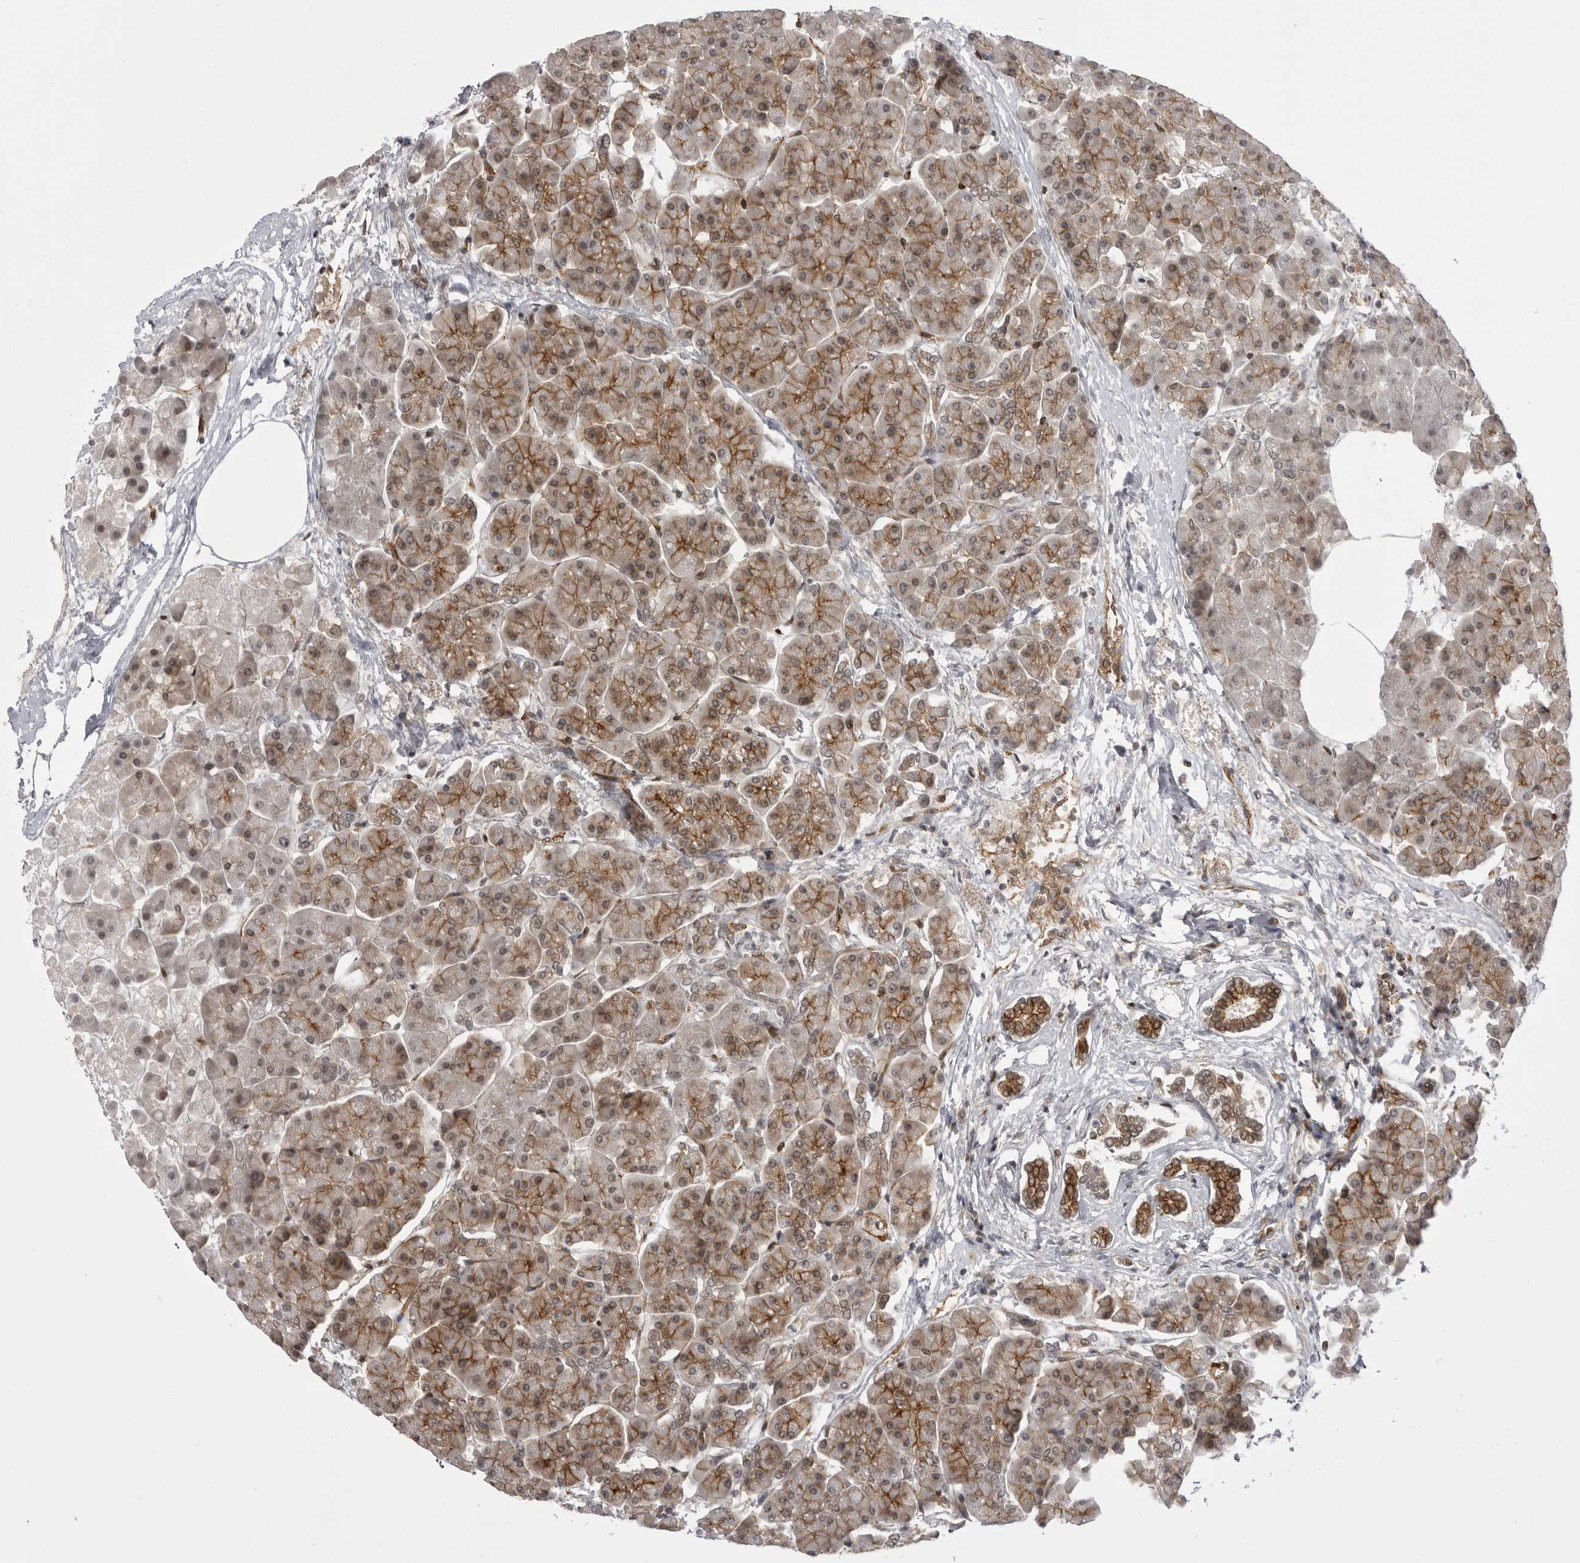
{"staining": {"intensity": "moderate", "quantity": "25%-75%", "location": "cytoplasmic/membranous"}, "tissue": "pancreas", "cell_type": "Exocrine glandular cells", "image_type": "normal", "snomed": [{"axis": "morphology", "description": "Normal tissue, NOS"}, {"axis": "topography", "description": "Pancreas"}], "caption": "A histopathology image of pancreas stained for a protein reveals moderate cytoplasmic/membranous brown staining in exocrine glandular cells. Using DAB (3,3'-diaminobenzidine) (brown) and hematoxylin (blue) stains, captured at high magnification using brightfield microscopy.", "gene": "SORBS1", "patient": {"sex": "female", "age": 70}}